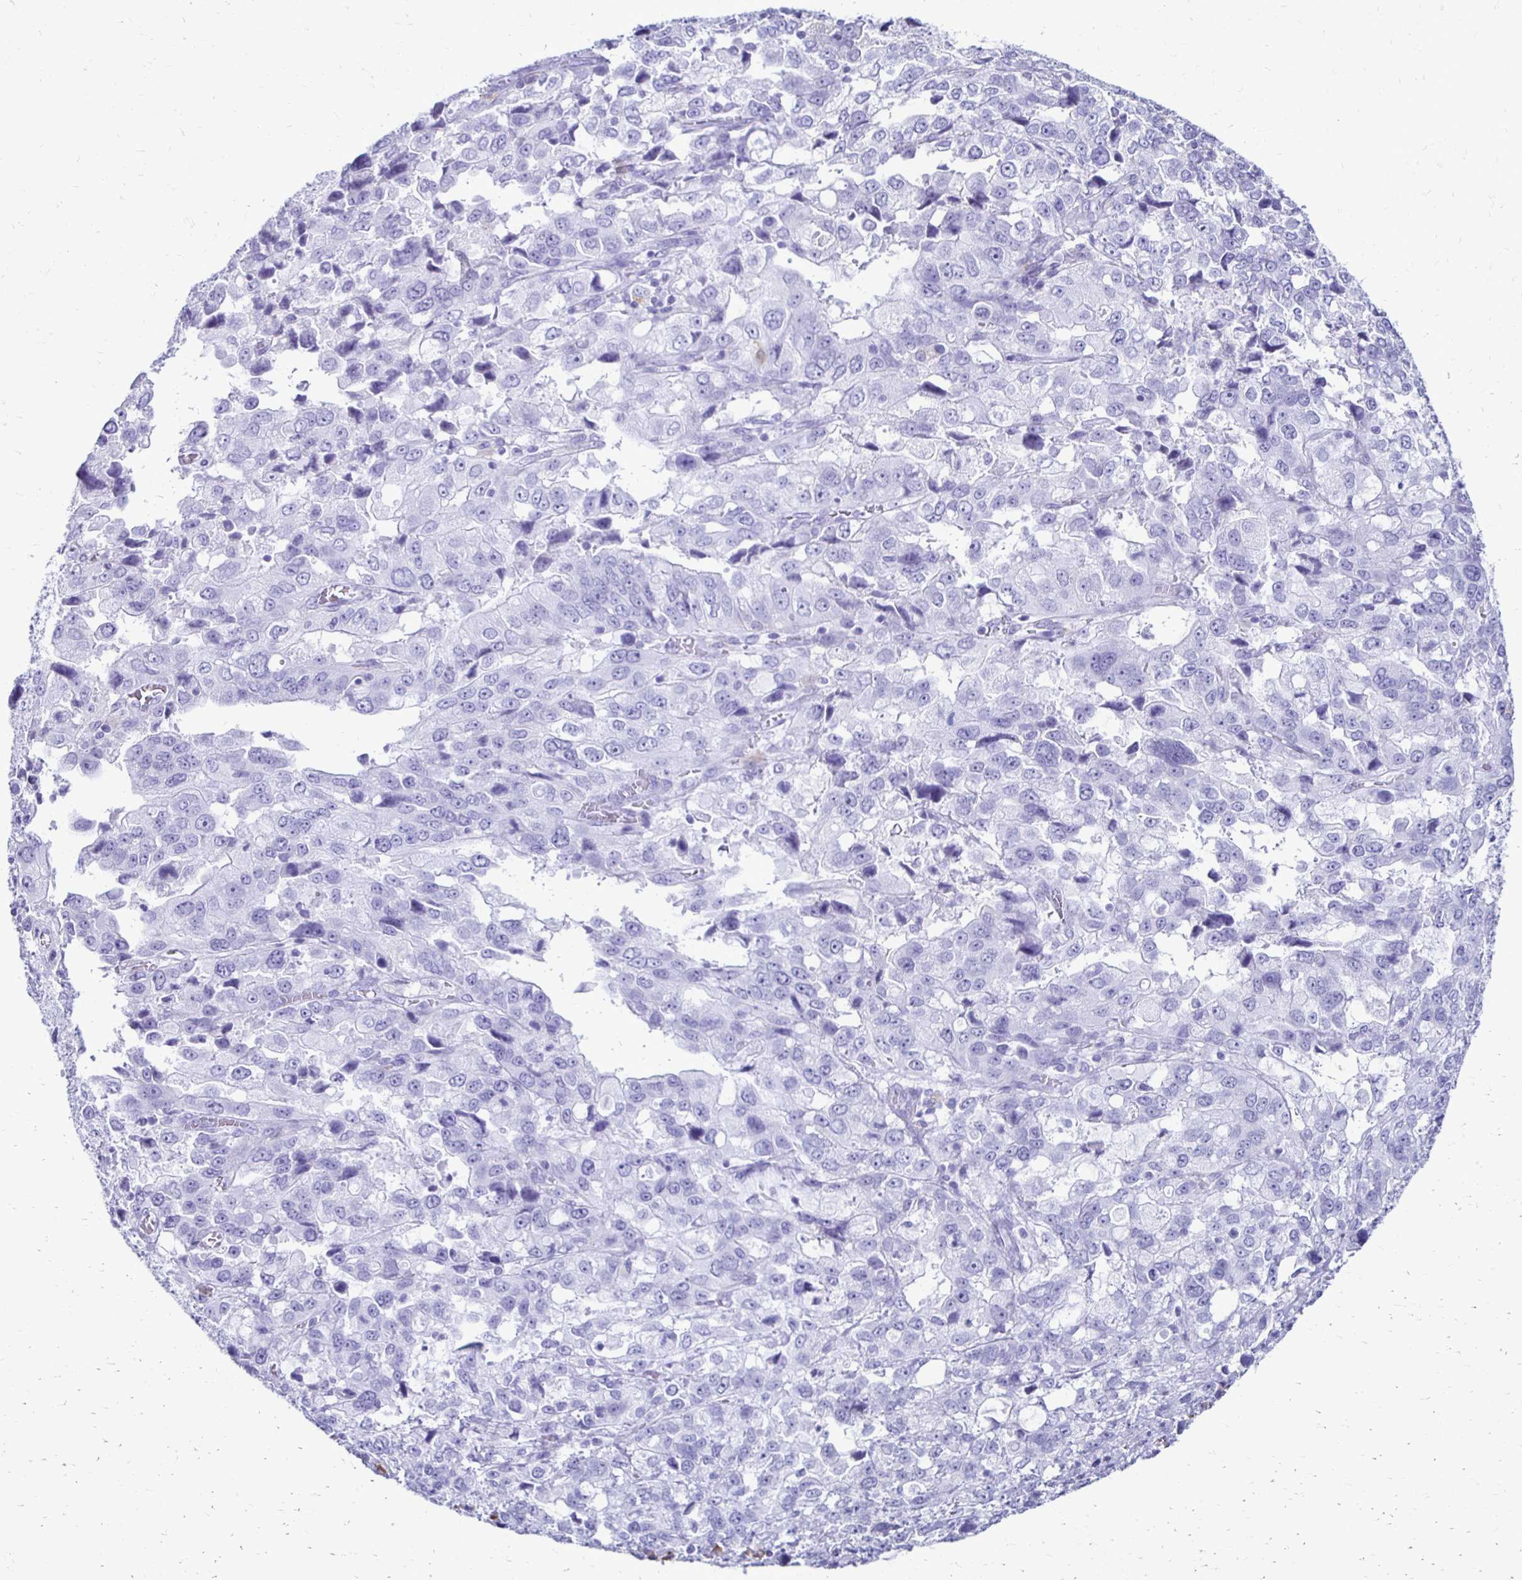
{"staining": {"intensity": "negative", "quantity": "none", "location": "none"}, "tissue": "stomach cancer", "cell_type": "Tumor cells", "image_type": "cancer", "snomed": [{"axis": "morphology", "description": "Adenocarcinoma, NOS"}, {"axis": "topography", "description": "Stomach, upper"}], "caption": "Human stomach adenocarcinoma stained for a protein using immunohistochemistry (IHC) displays no expression in tumor cells.", "gene": "CST5", "patient": {"sex": "female", "age": 81}}